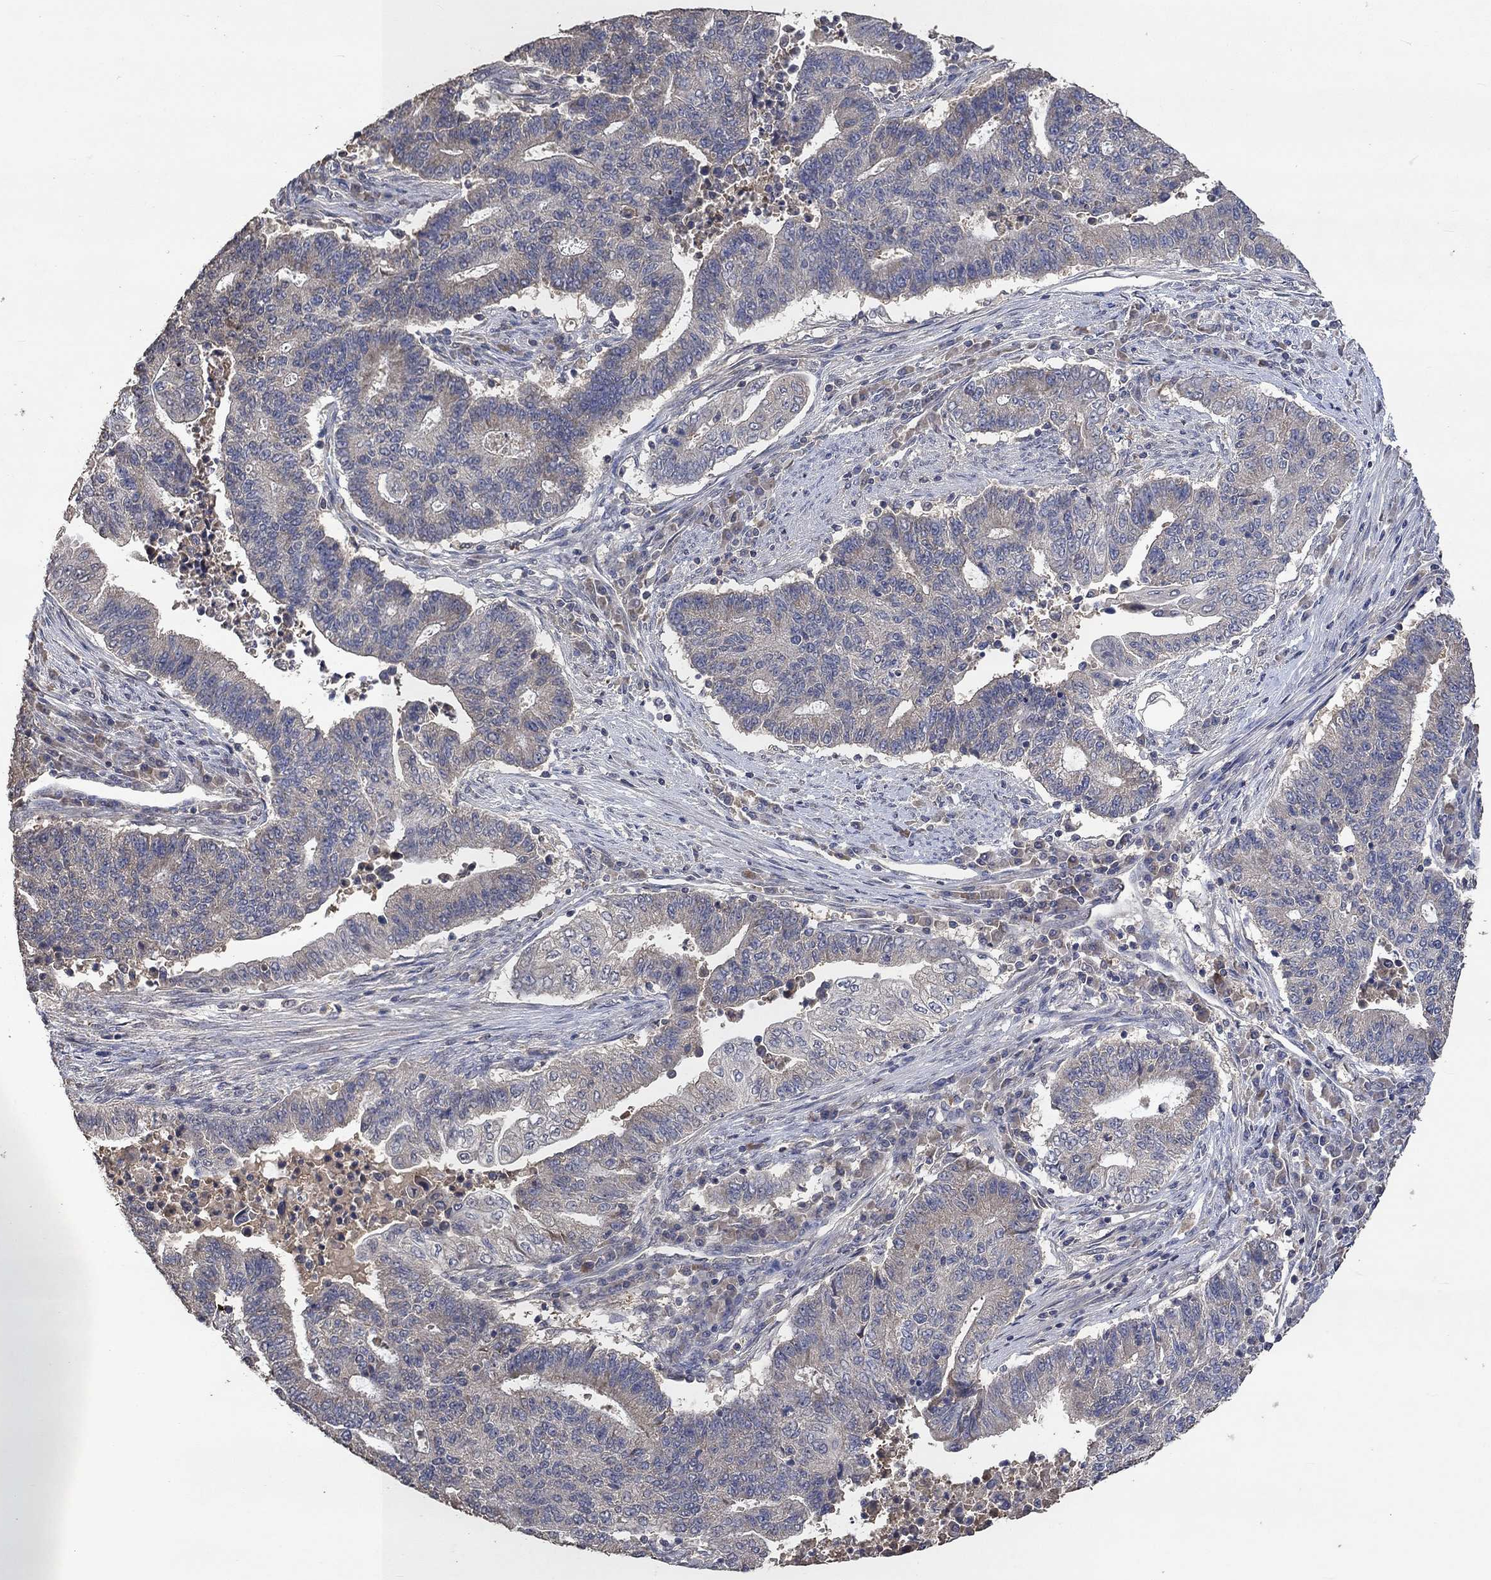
{"staining": {"intensity": "negative", "quantity": "none", "location": "none"}, "tissue": "endometrial cancer", "cell_type": "Tumor cells", "image_type": "cancer", "snomed": [{"axis": "morphology", "description": "Adenocarcinoma, NOS"}, {"axis": "topography", "description": "Uterus"}, {"axis": "topography", "description": "Endometrium"}], "caption": "A high-resolution image shows immunohistochemistry (IHC) staining of endometrial adenocarcinoma, which demonstrates no significant expression in tumor cells.", "gene": "PTPN20", "patient": {"sex": "female", "age": 54}}